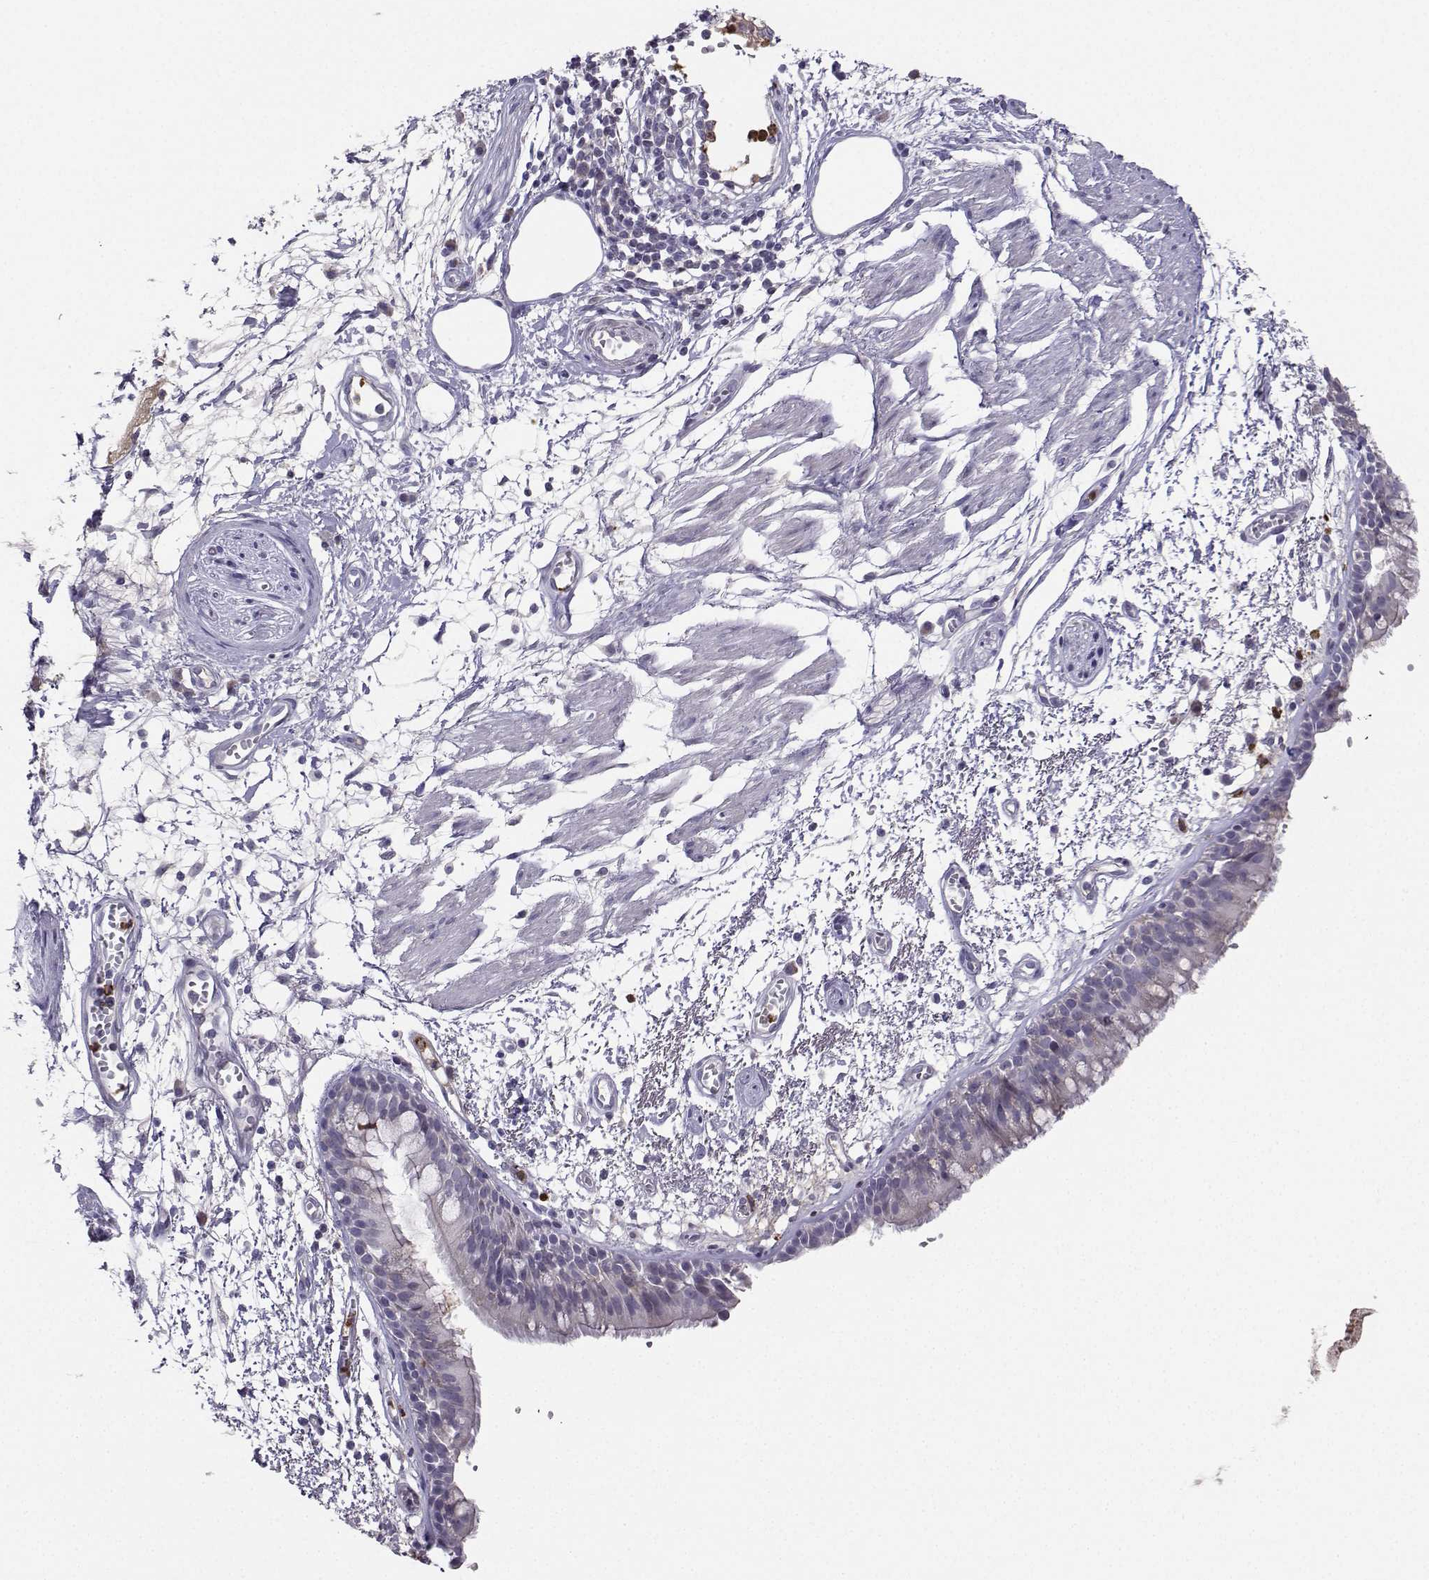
{"staining": {"intensity": "negative", "quantity": "none", "location": "none"}, "tissue": "bronchus", "cell_type": "Respiratory epithelial cells", "image_type": "normal", "snomed": [{"axis": "morphology", "description": "Normal tissue, NOS"}, {"axis": "morphology", "description": "Squamous cell carcinoma, NOS"}, {"axis": "topography", "description": "Cartilage tissue"}, {"axis": "topography", "description": "Bronchus"}, {"axis": "topography", "description": "Lung"}], "caption": "The histopathology image demonstrates no significant positivity in respiratory epithelial cells of bronchus.", "gene": "CALY", "patient": {"sex": "male", "age": 66}}